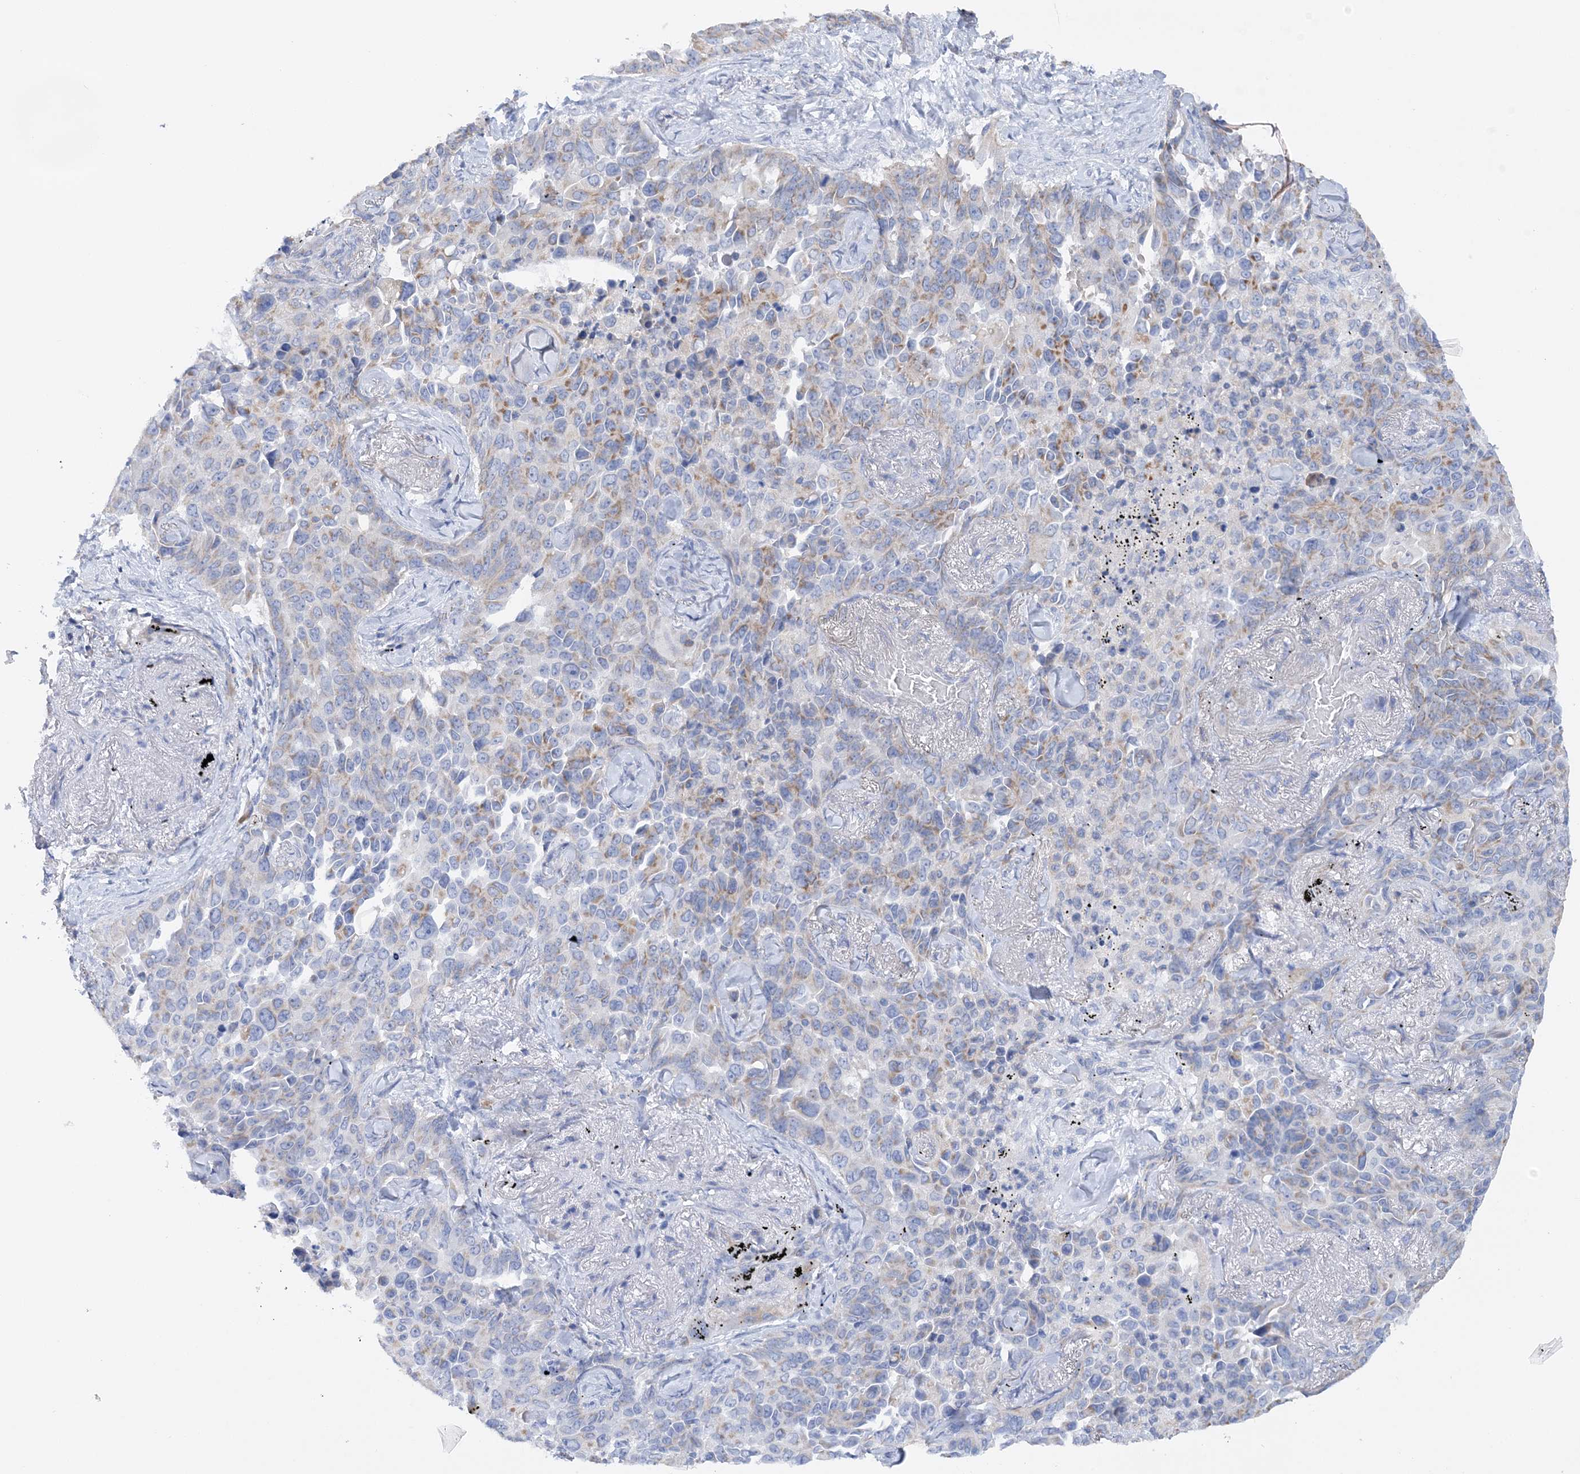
{"staining": {"intensity": "moderate", "quantity": "<25%", "location": "cytoplasmic/membranous"}, "tissue": "lung cancer", "cell_type": "Tumor cells", "image_type": "cancer", "snomed": [{"axis": "morphology", "description": "Adenocarcinoma, NOS"}, {"axis": "topography", "description": "Lung"}], "caption": "High-power microscopy captured an immunohistochemistry (IHC) micrograph of lung cancer (adenocarcinoma), revealing moderate cytoplasmic/membranous staining in approximately <25% of tumor cells.", "gene": "TTC32", "patient": {"sex": "female", "age": 67}}